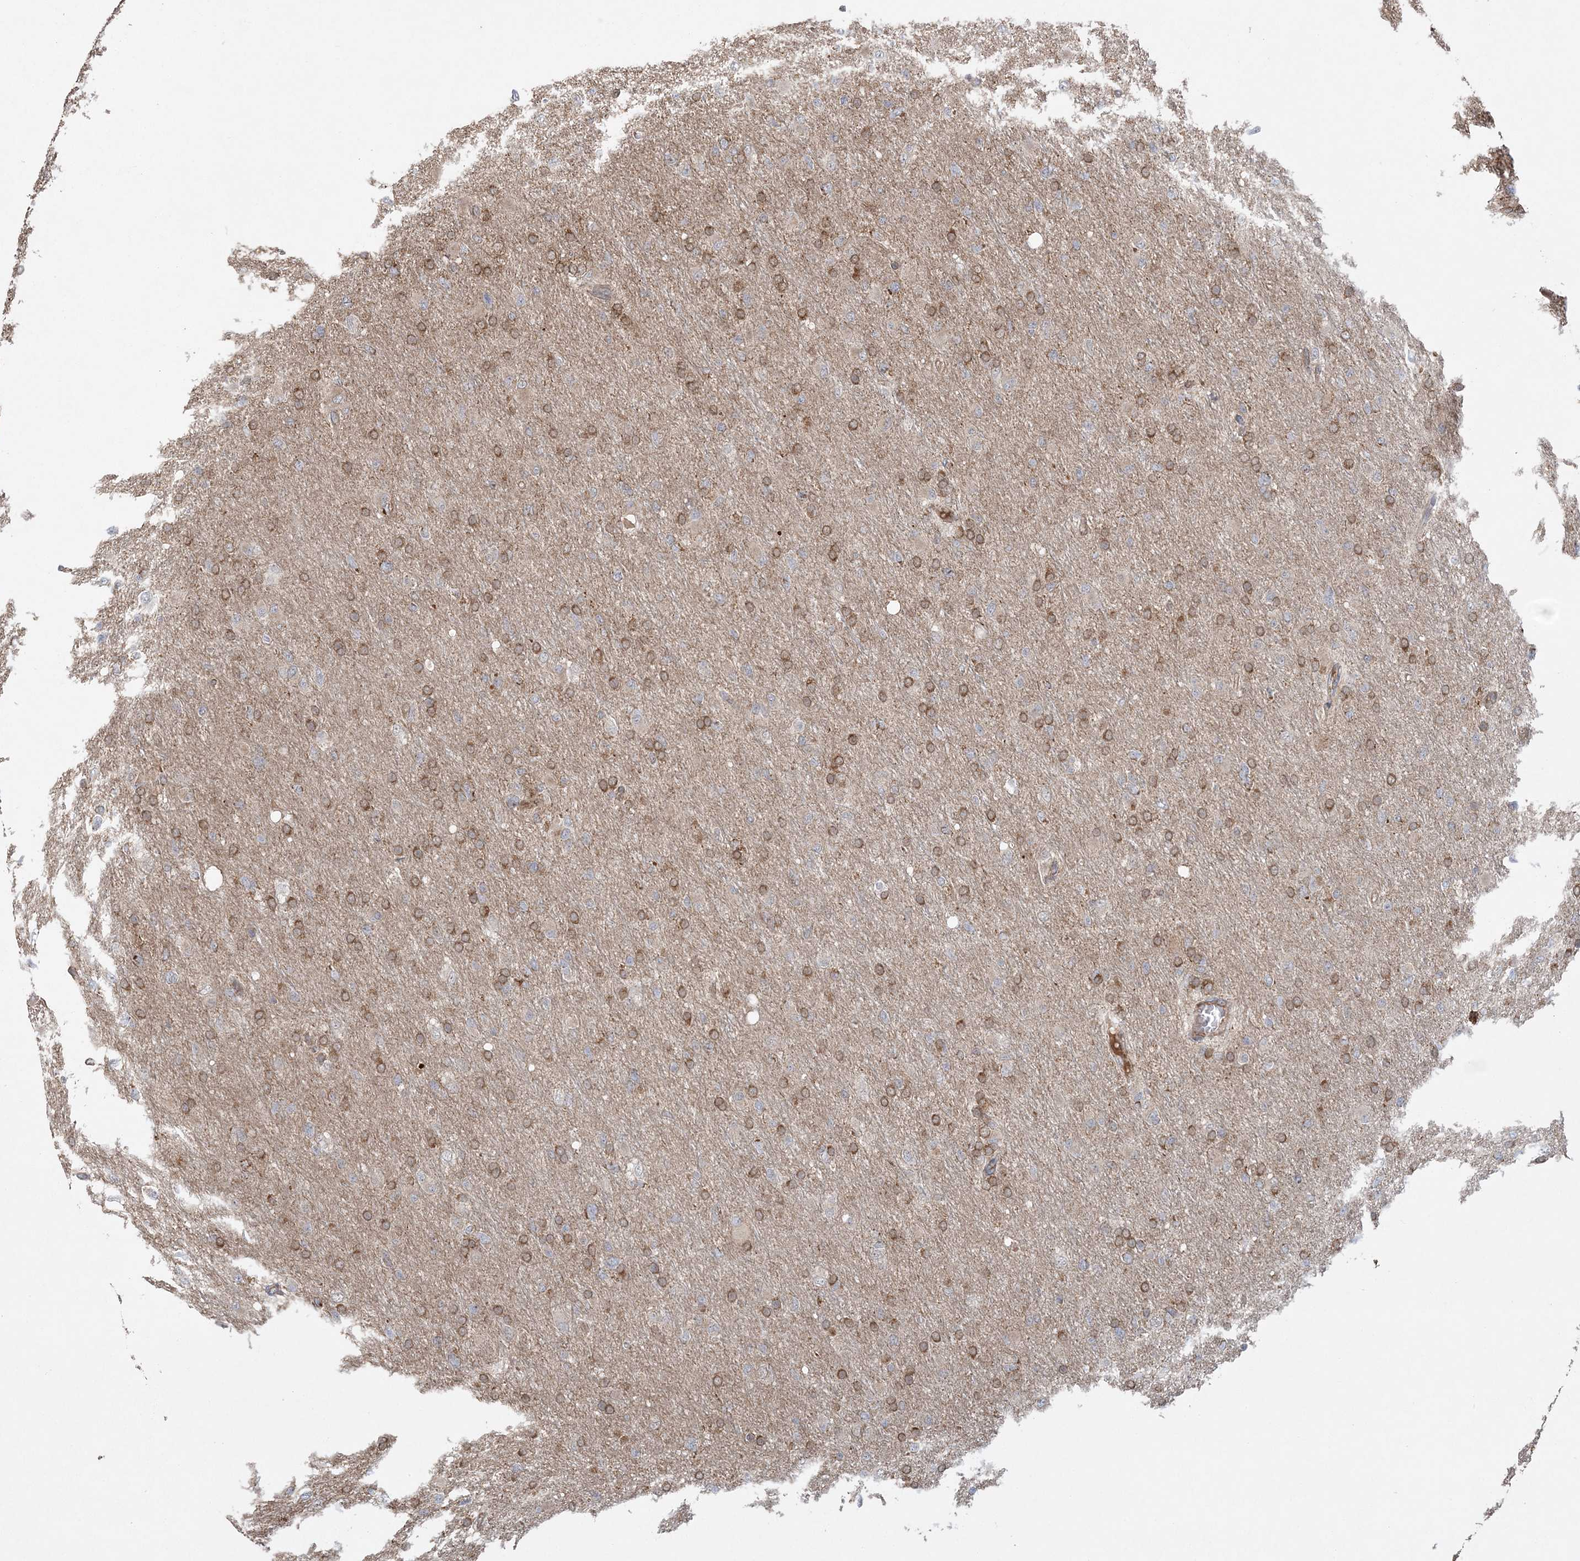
{"staining": {"intensity": "moderate", "quantity": ">75%", "location": "cytoplasmic/membranous"}, "tissue": "glioma", "cell_type": "Tumor cells", "image_type": "cancer", "snomed": [{"axis": "morphology", "description": "Glioma, malignant, High grade"}, {"axis": "topography", "description": "Cerebral cortex"}], "caption": "Brown immunohistochemical staining in human malignant glioma (high-grade) shows moderate cytoplasmic/membranous staining in approximately >75% of tumor cells. (DAB IHC with brightfield microscopy, high magnification).", "gene": "SCLT1", "patient": {"sex": "female", "age": 36}}